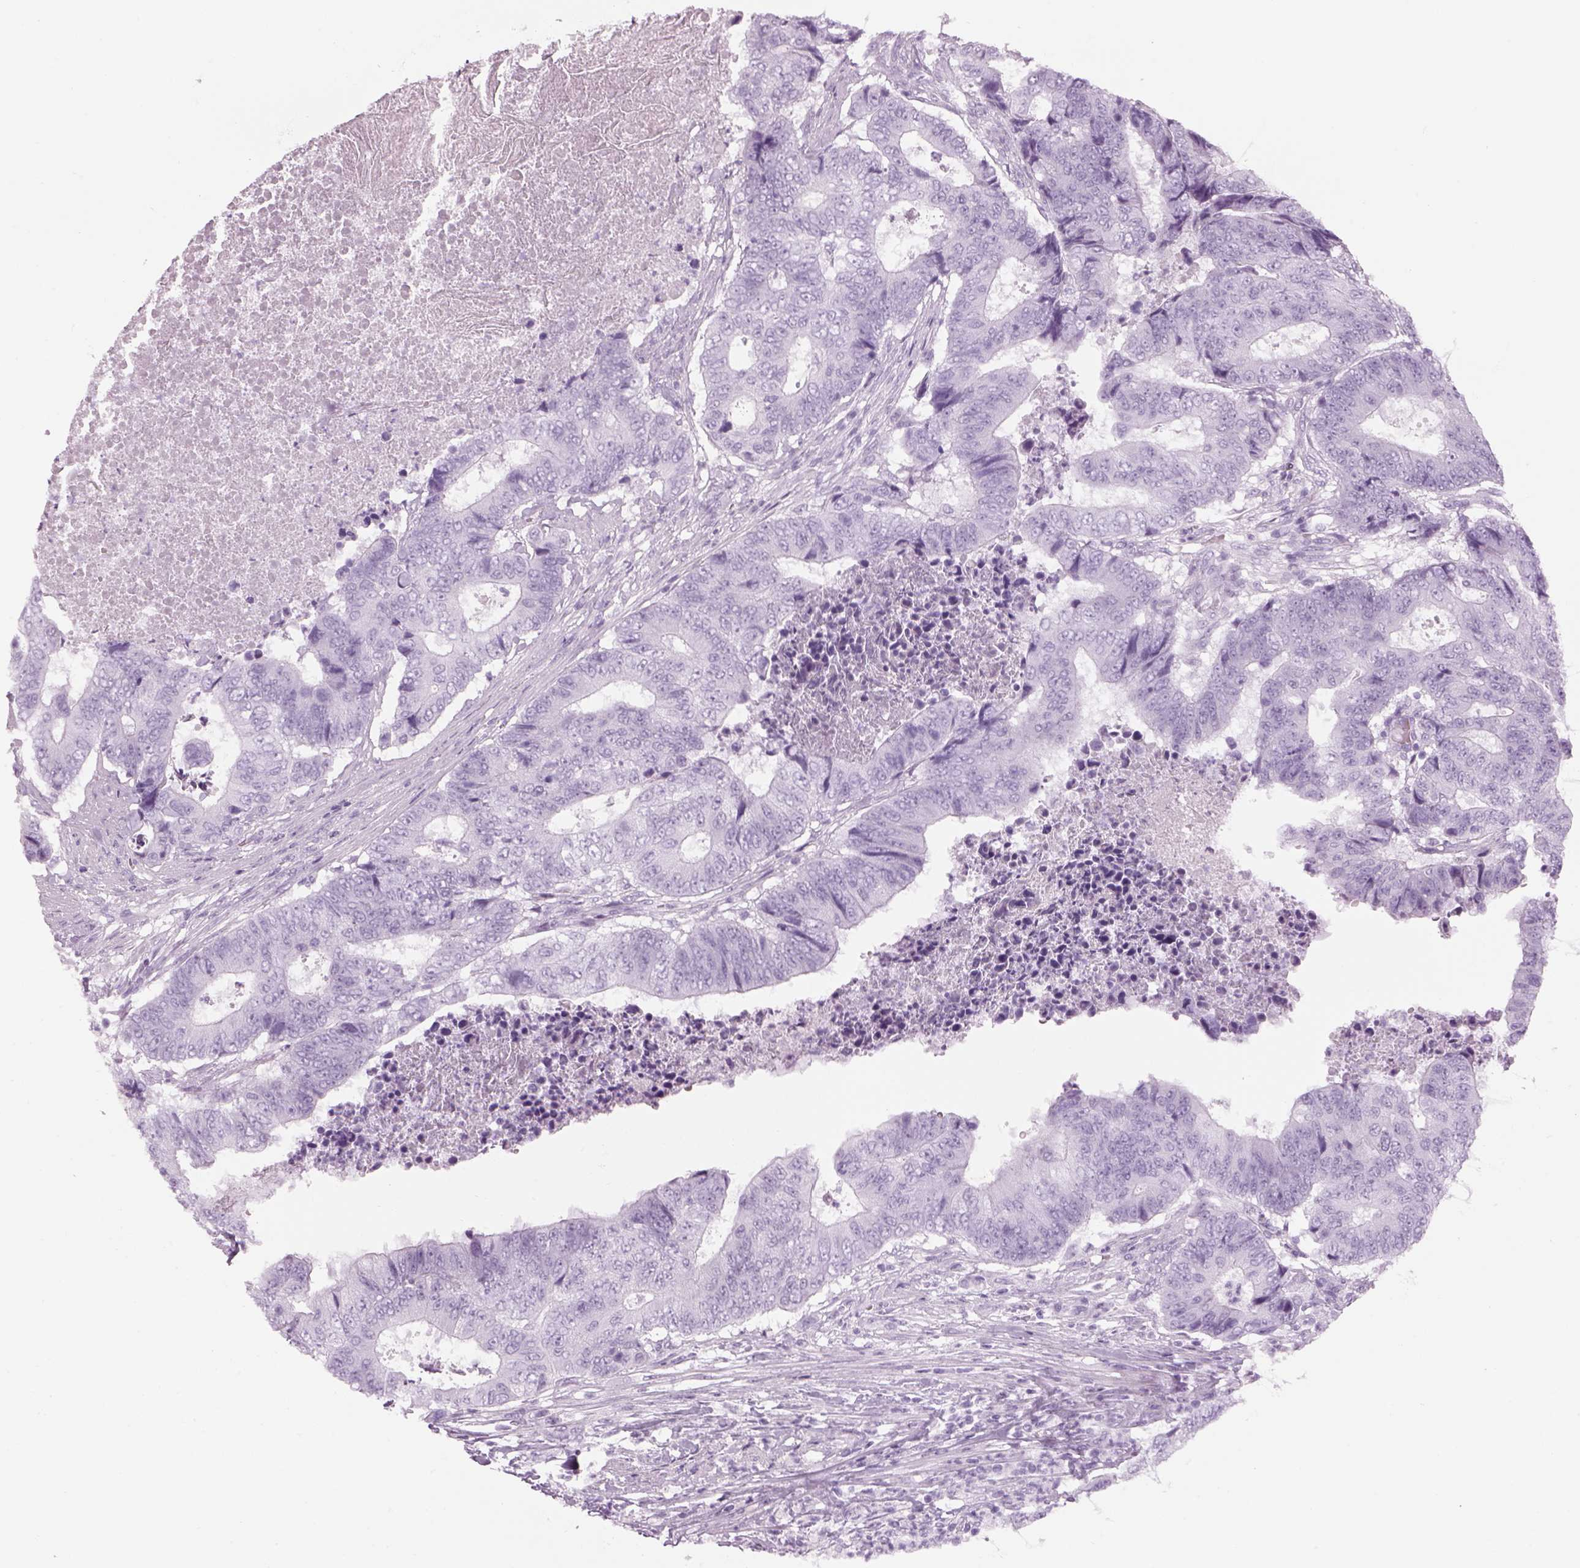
{"staining": {"intensity": "negative", "quantity": "none", "location": "none"}, "tissue": "colorectal cancer", "cell_type": "Tumor cells", "image_type": "cancer", "snomed": [{"axis": "morphology", "description": "Adenocarcinoma, NOS"}, {"axis": "topography", "description": "Colon"}], "caption": "High power microscopy image of an immunohistochemistry (IHC) photomicrograph of colorectal cancer (adenocarcinoma), revealing no significant positivity in tumor cells. (DAB (3,3'-diaminobenzidine) immunohistochemistry (IHC) visualized using brightfield microscopy, high magnification).", "gene": "PABPC1L2B", "patient": {"sex": "female", "age": 48}}